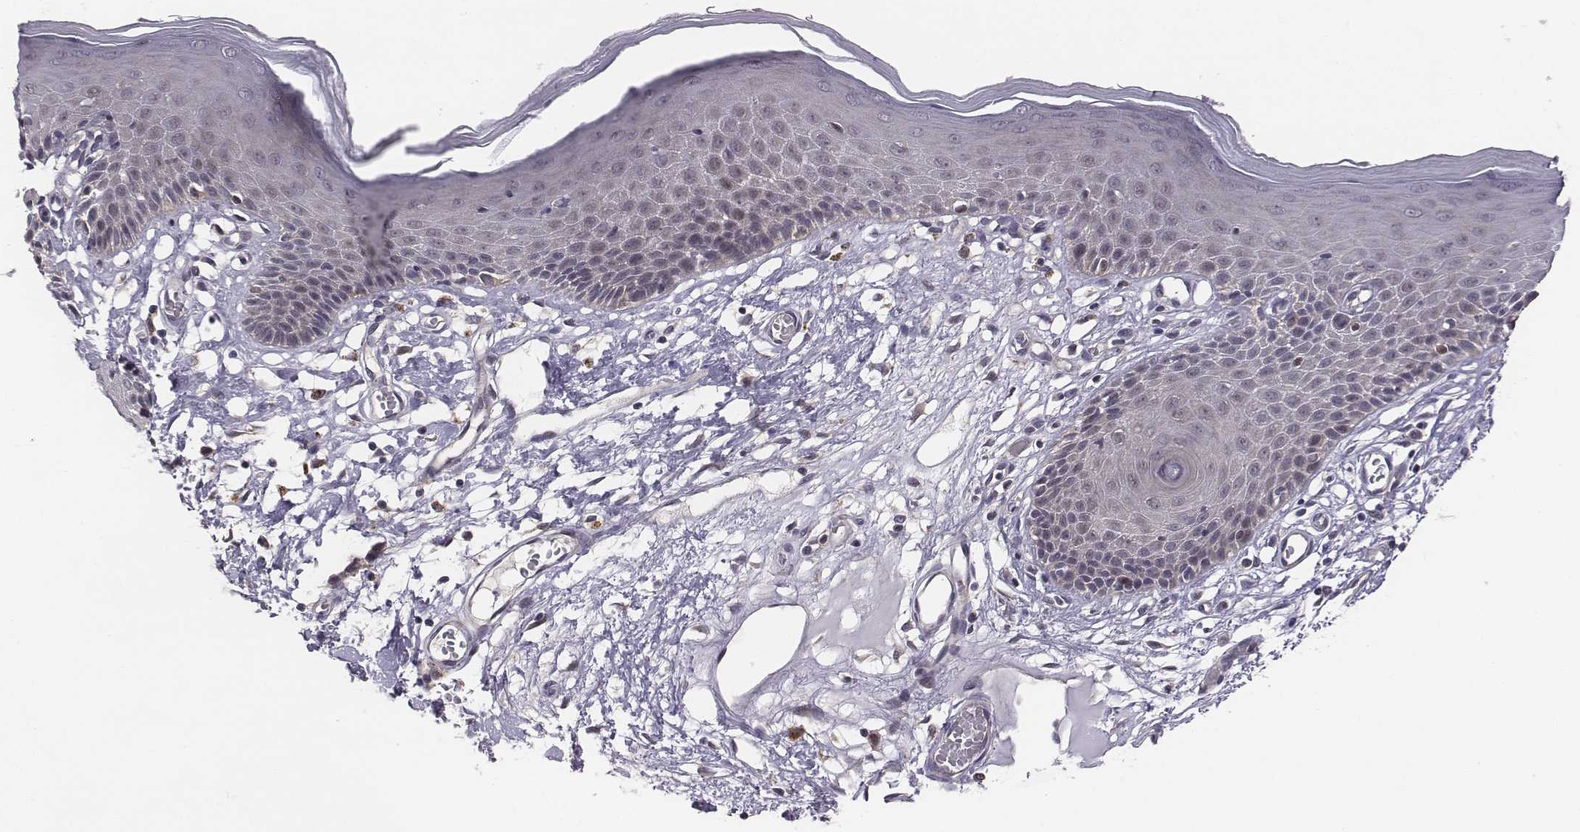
{"staining": {"intensity": "weak", "quantity": "<25%", "location": "cytoplasmic/membranous"}, "tissue": "skin", "cell_type": "Epidermal cells", "image_type": "normal", "snomed": [{"axis": "morphology", "description": "Normal tissue, NOS"}, {"axis": "topography", "description": "Vulva"}], "caption": "Benign skin was stained to show a protein in brown. There is no significant staining in epidermal cells.", "gene": "SMURF2", "patient": {"sex": "female", "age": 68}}